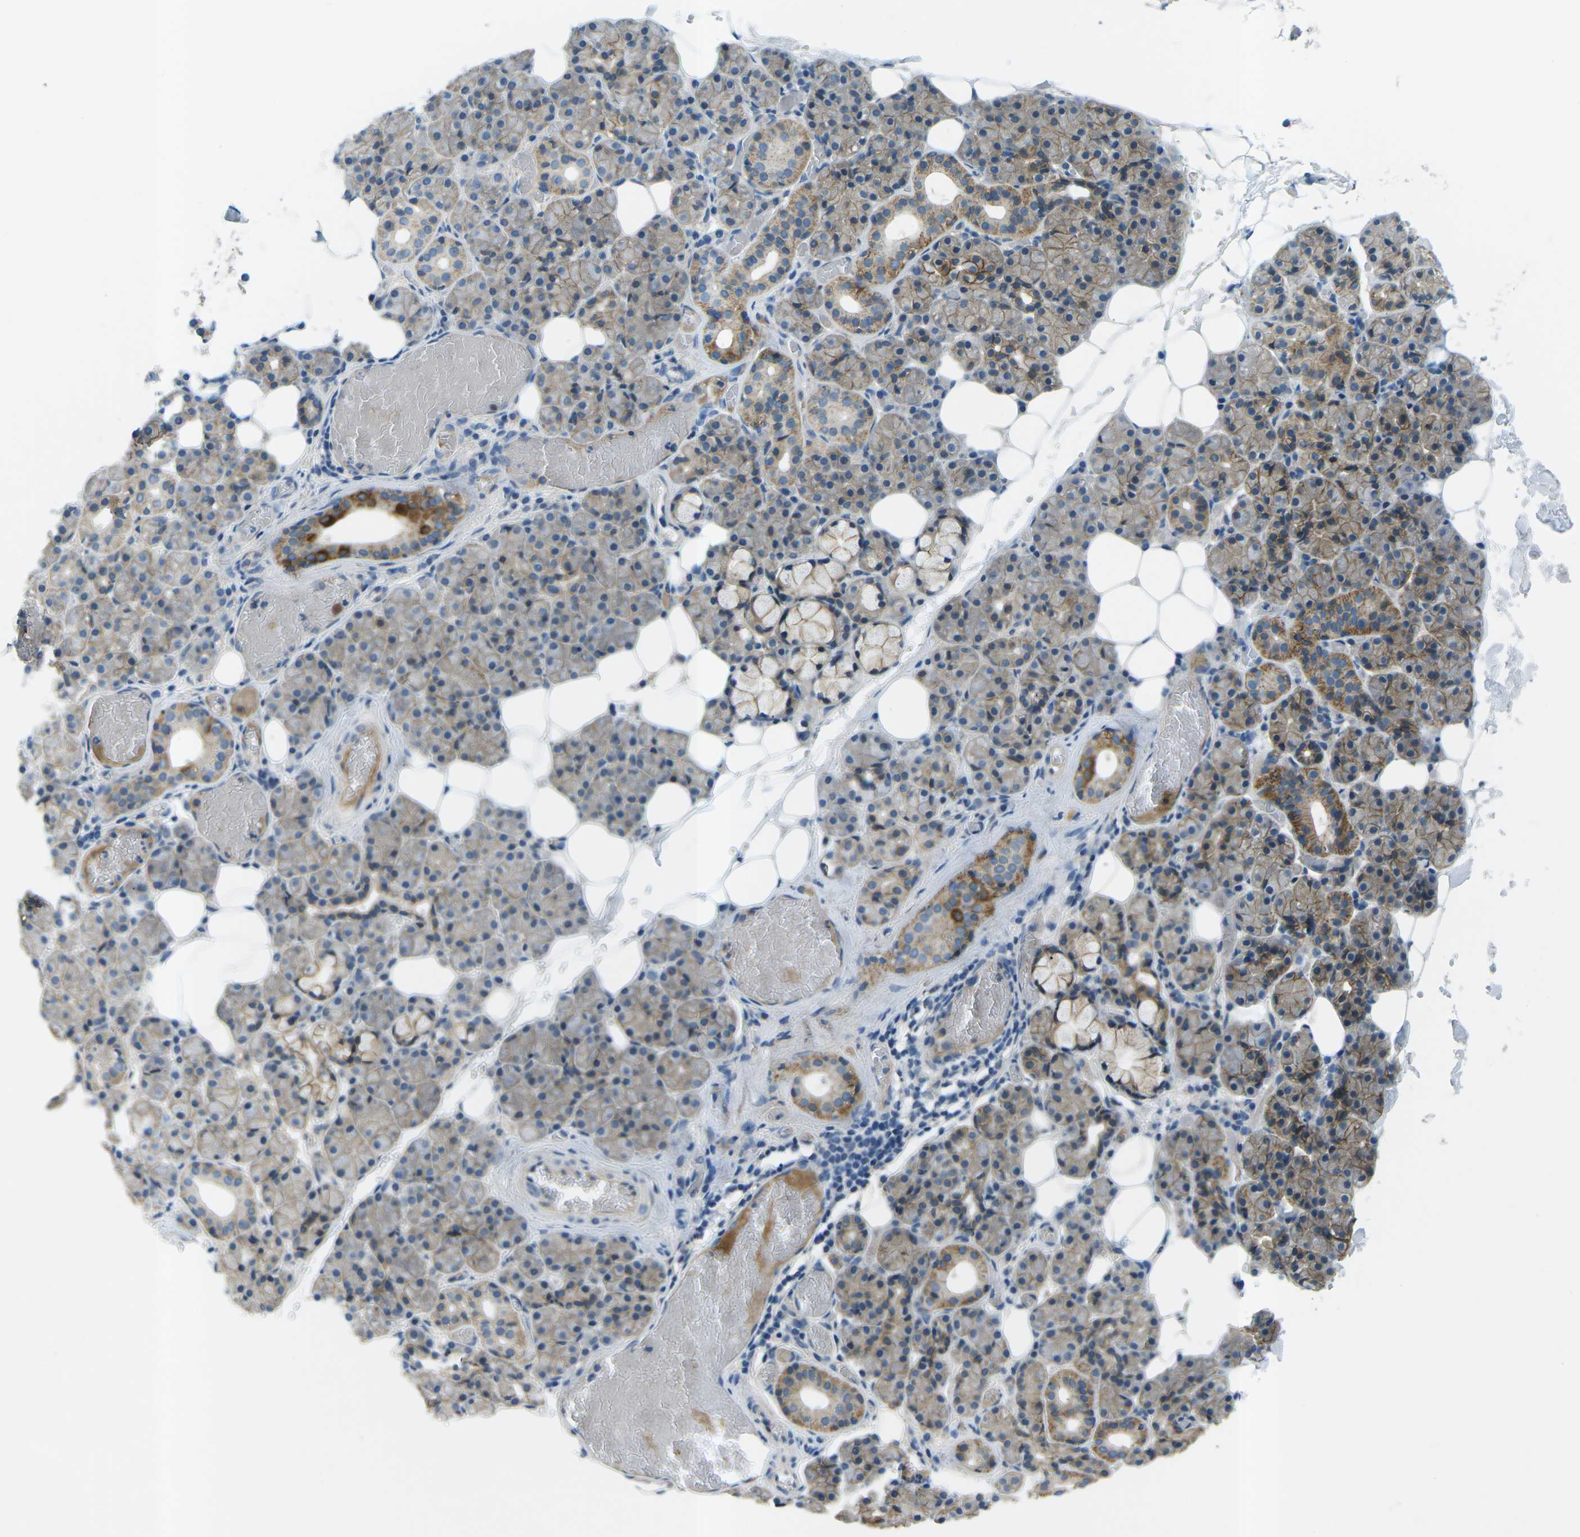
{"staining": {"intensity": "moderate", "quantity": "25%-75%", "location": "cytoplasmic/membranous"}, "tissue": "salivary gland", "cell_type": "Glandular cells", "image_type": "normal", "snomed": [{"axis": "morphology", "description": "Normal tissue, NOS"}, {"axis": "topography", "description": "Salivary gland"}], "caption": "Immunohistochemistry (IHC) micrograph of benign human salivary gland stained for a protein (brown), which displays medium levels of moderate cytoplasmic/membranous expression in approximately 25%-75% of glandular cells.", "gene": "CTNND1", "patient": {"sex": "male", "age": 63}}